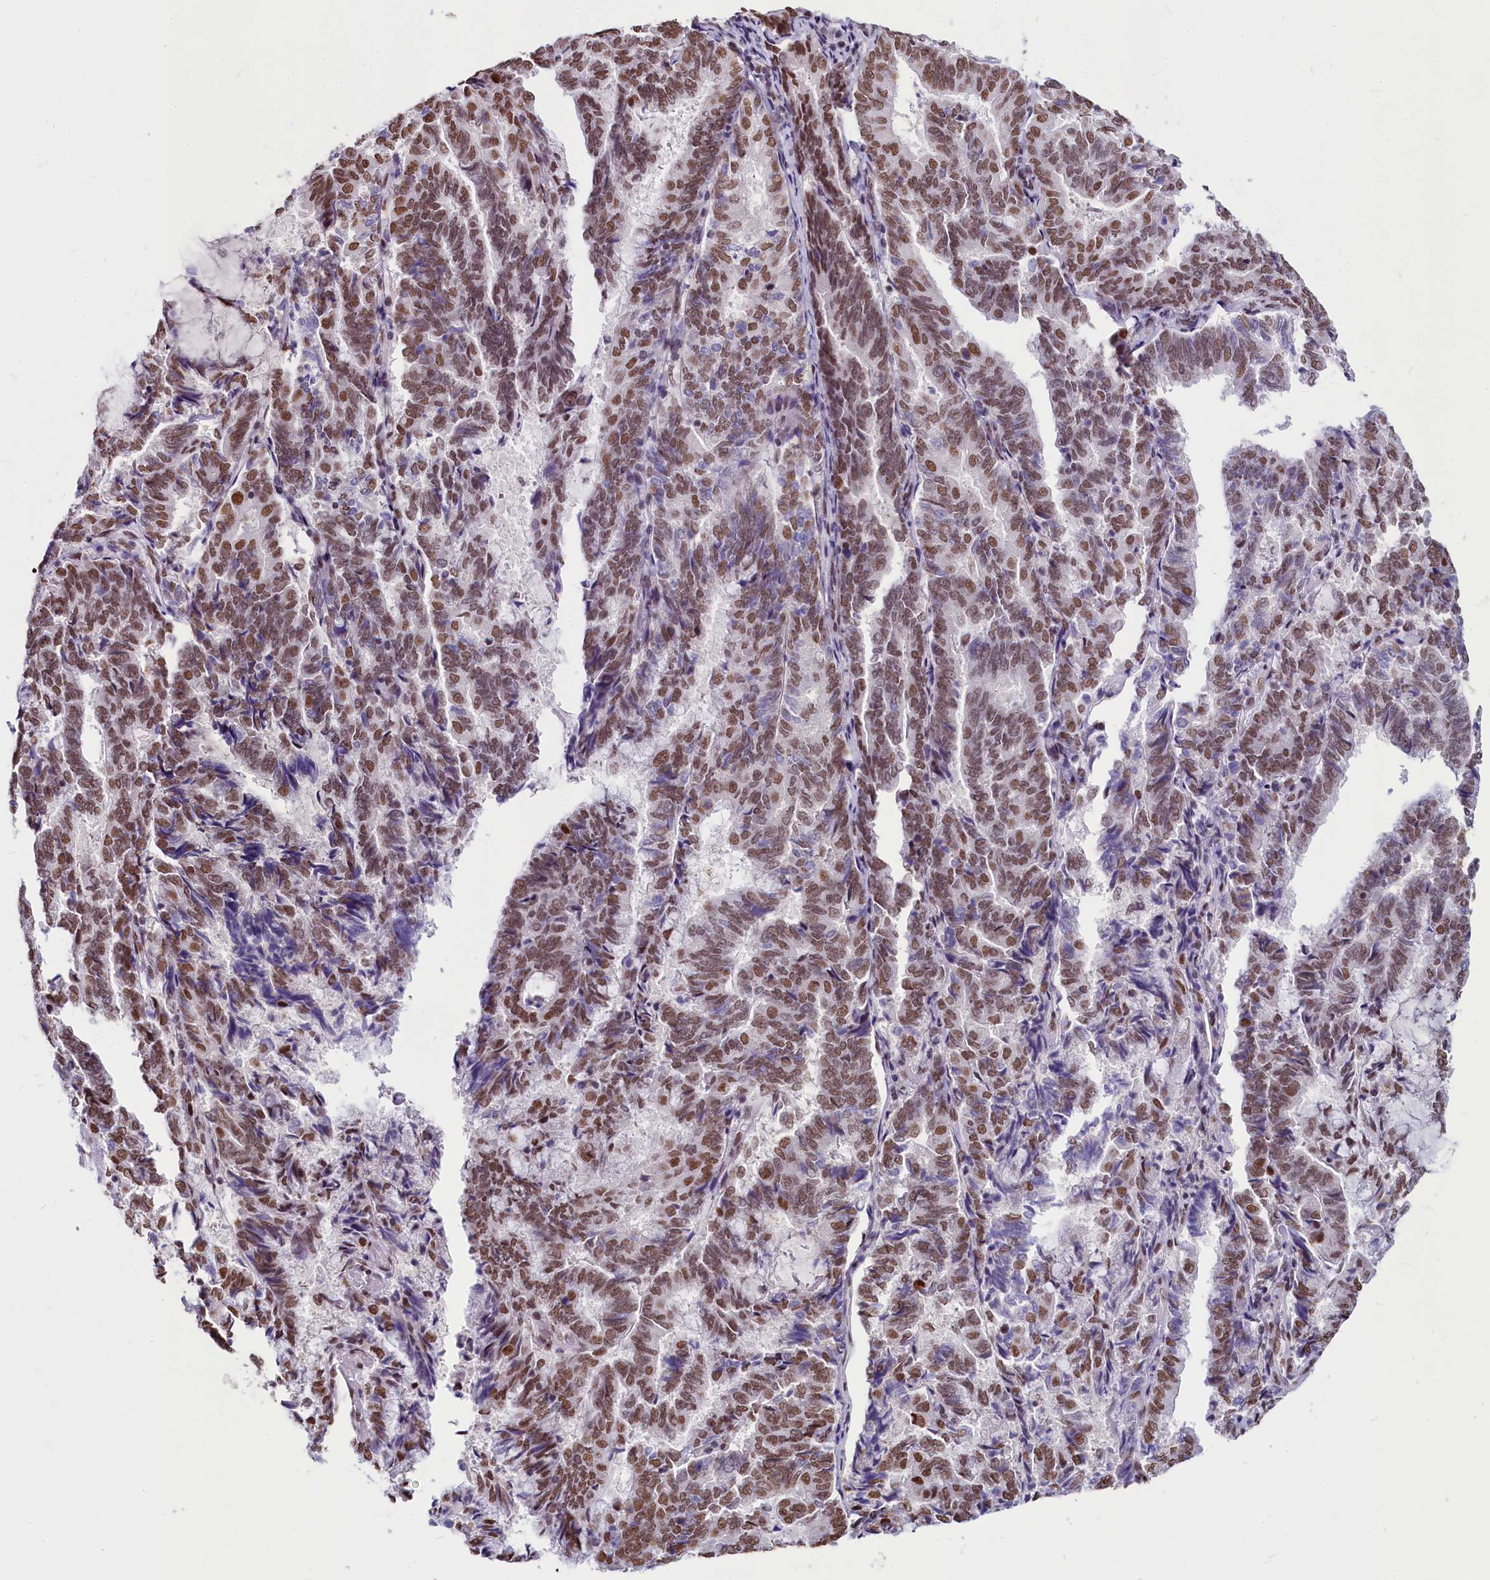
{"staining": {"intensity": "moderate", "quantity": ">75%", "location": "nuclear"}, "tissue": "endometrial cancer", "cell_type": "Tumor cells", "image_type": "cancer", "snomed": [{"axis": "morphology", "description": "Adenocarcinoma, NOS"}, {"axis": "topography", "description": "Endometrium"}], "caption": "Moderate nuclear positivity is appreciated in approximately >75% of tumor cells in endometrial cancer (adenocarcinoma).", "gene": "PARPBP", "patient": {"sex": "female", "age": 80}}